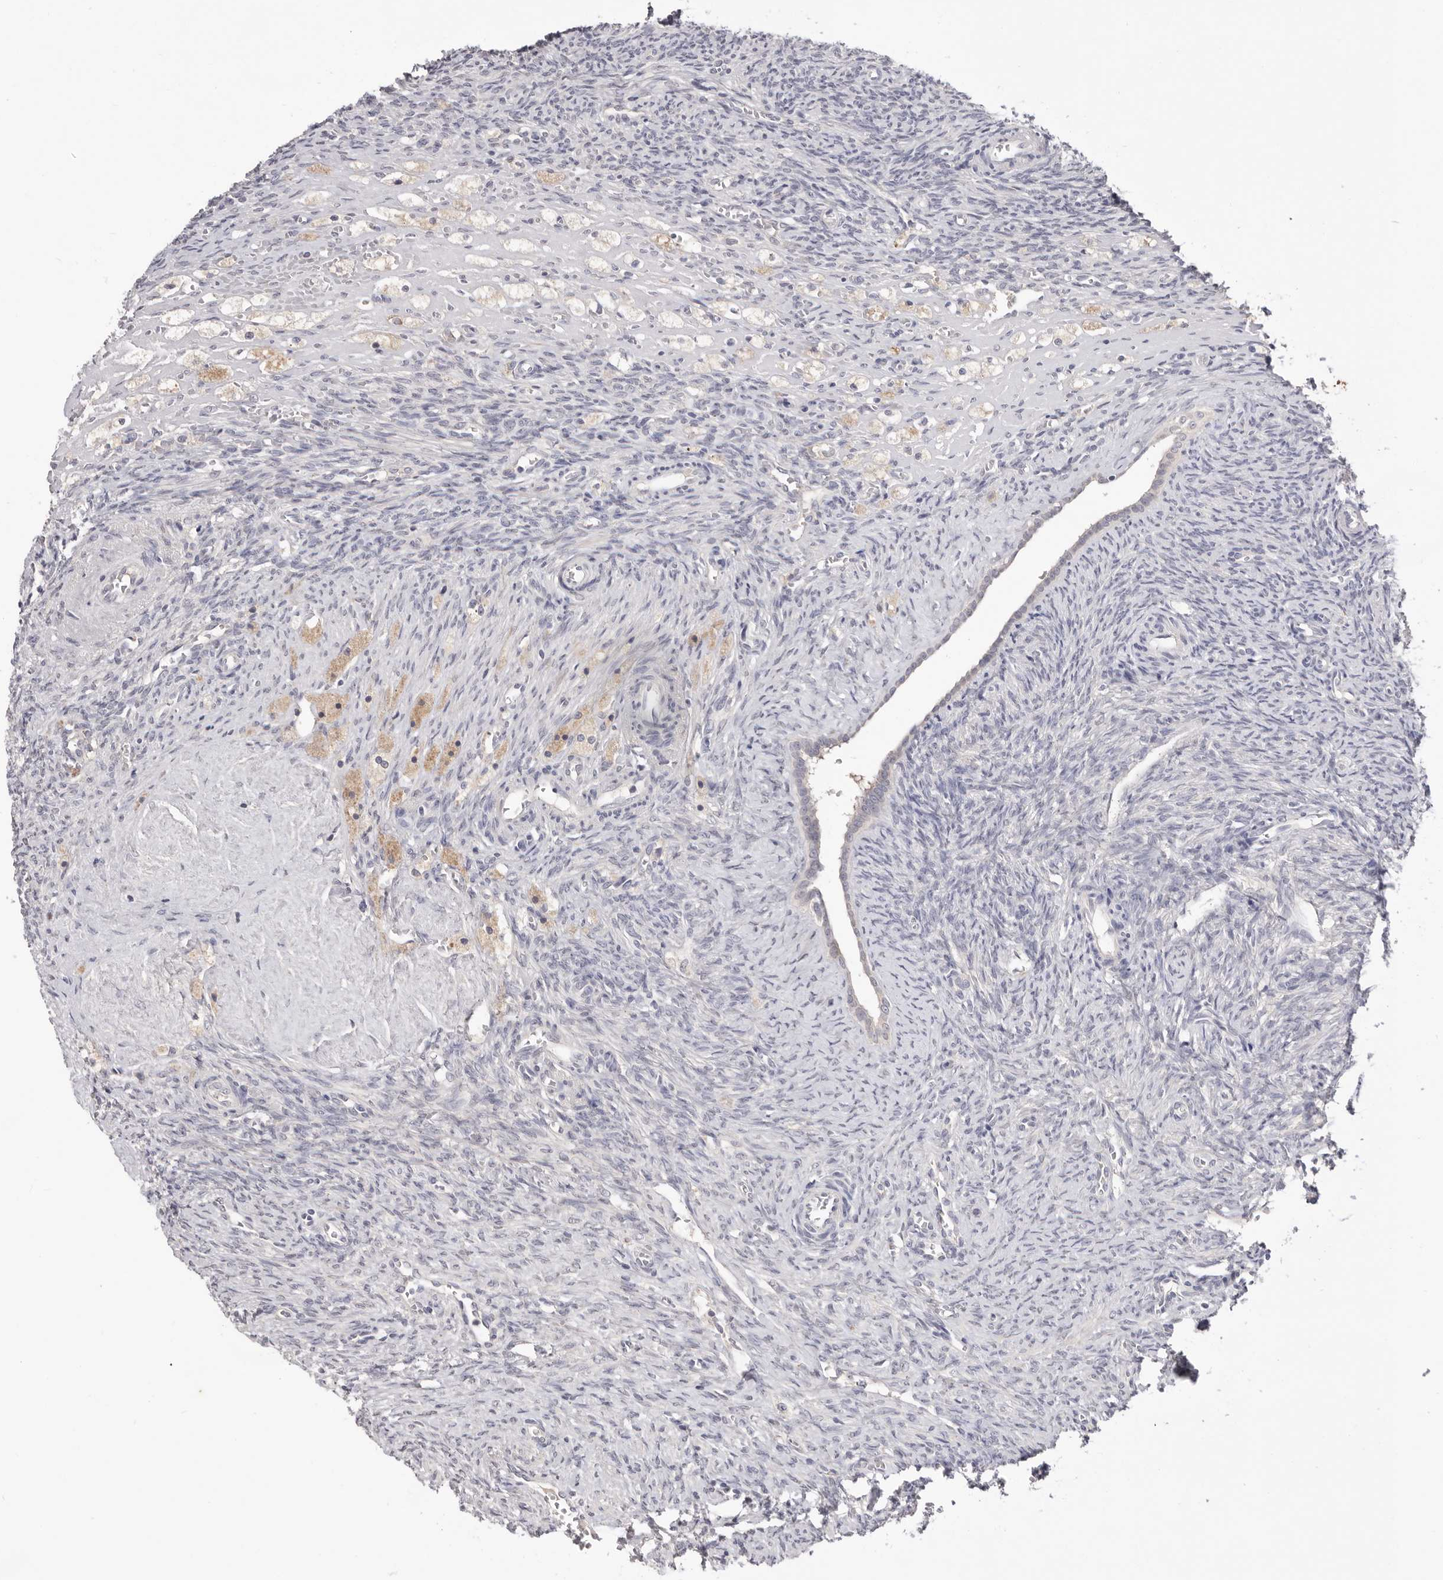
{"staining": {"intensity": "weak", "quantity": ">75%", "location": "cytoplasmic/membranous"}, "tissue": "ovary", "cell_type": "Follicle cells", "image_type": "normal", "snomed": [{"axis": "morphology", "description": "Normal tissue, NOS"}, {"axis": "topography", "description": "Ovary"}], "caption": "The micrograph shows a brown stain indicating the presence of a protein in the cytoplasmic/membranous of follicle cells in ovary. The staining was performed using DAB, with brown indicating positive protein expression. Nuclei are stained blue with hematoxylin.", "gene": "DOP1A", "patient": {"sex": "female", "age": 41}}